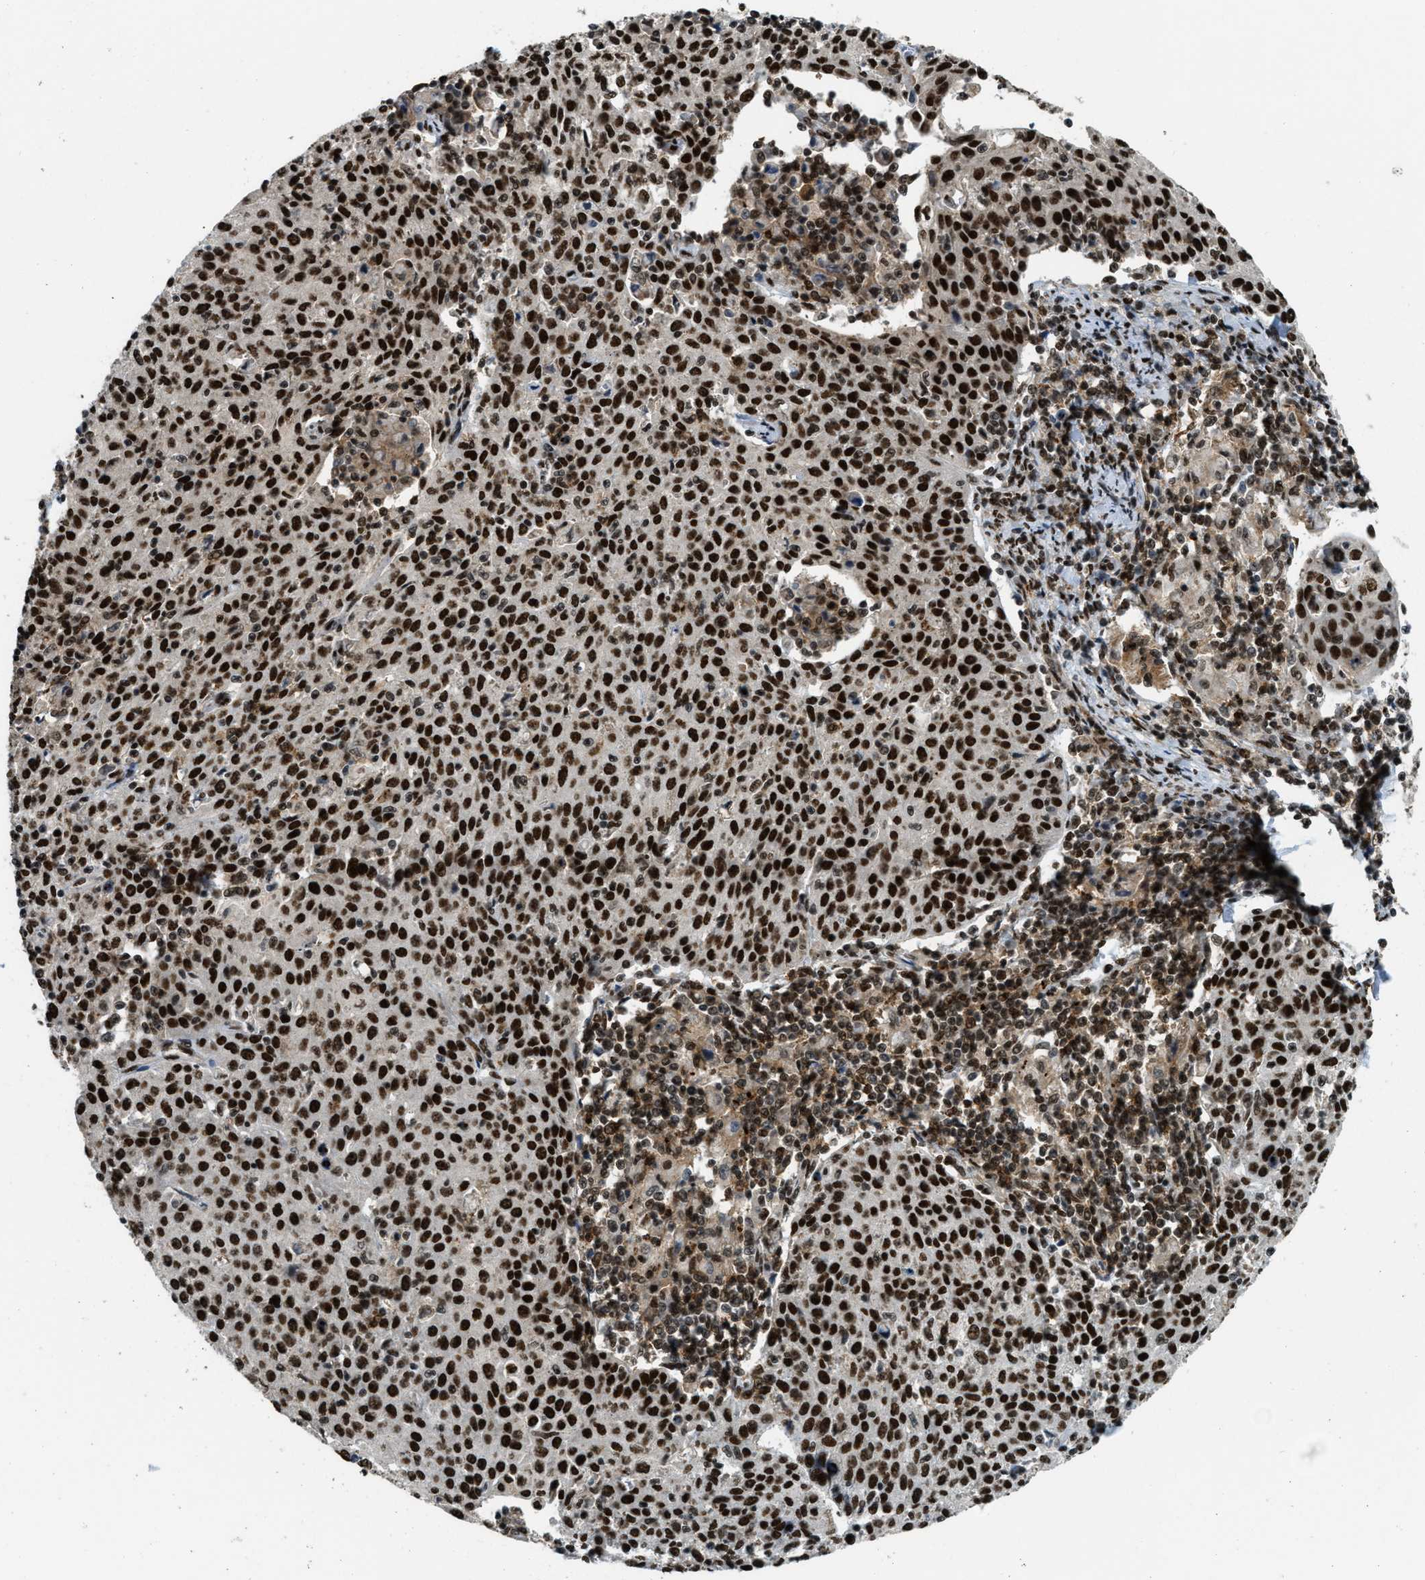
{"staining": {"intensity": "strong", "quantity": ">75%", "location": "nuclear"}, "tissue": "cervical cancer", "cell_type": "Tumor cells", "image_type": "cancer", "snomed": [{"axis": "morphology", "description": "Squamous cell carcinoma, NOS"}, {"axis": "topography", "description": "Cervix"}], "caption": "The histopathology image reveals a brown stain indicating the presence of a protein in the nuclear of tumor cells in cervical cancer (squamous cell carcinoma).", "gene": "NUMA1", "patient": {"sex": "female", "age": 38}}